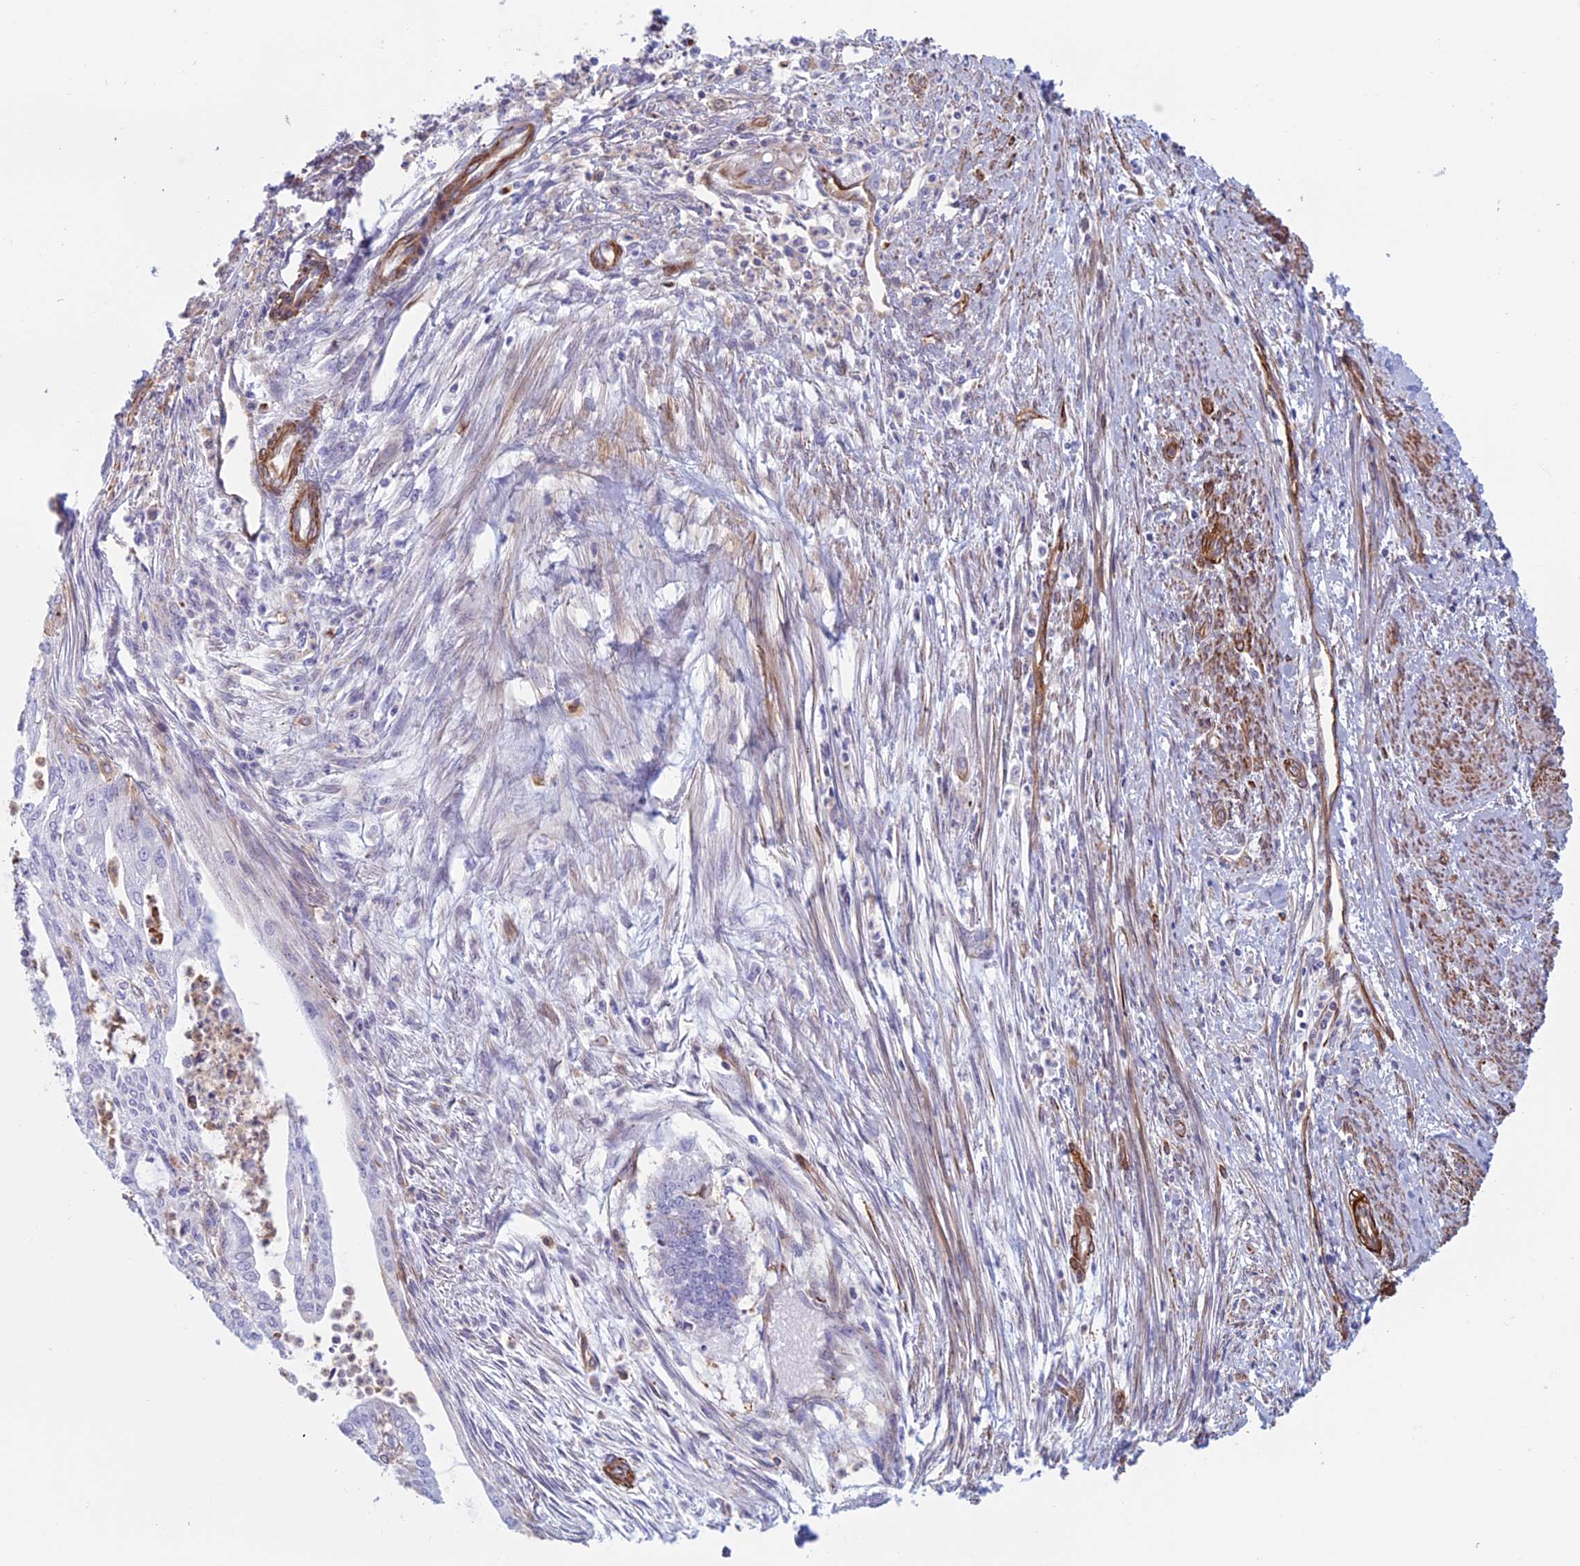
{"staining": {"intensity": "negative", "quantity": "none", "location": "none"}, "tissue": "endometrial cancer", "cell_type": "Tumor cells", "image_type": "cancer", "snomed": [{"axis": "morphology", "description": "Adenocarcinoma, NOS"}, {"axis": "topography", "description": "Endometrium"}], "caption": "Immunohistochemistry histopathology image of neoplastic tissue: endometrial adenocarcinoma stained with DAB (3,3'-diaminobenzidine) reveals no significant protein expression in tumor cells. (DAB immunohistochemistry with hematoxylin counter stain).", "gene": "ANGPTL2", "patient": {"sex": "female", "age": 73}}